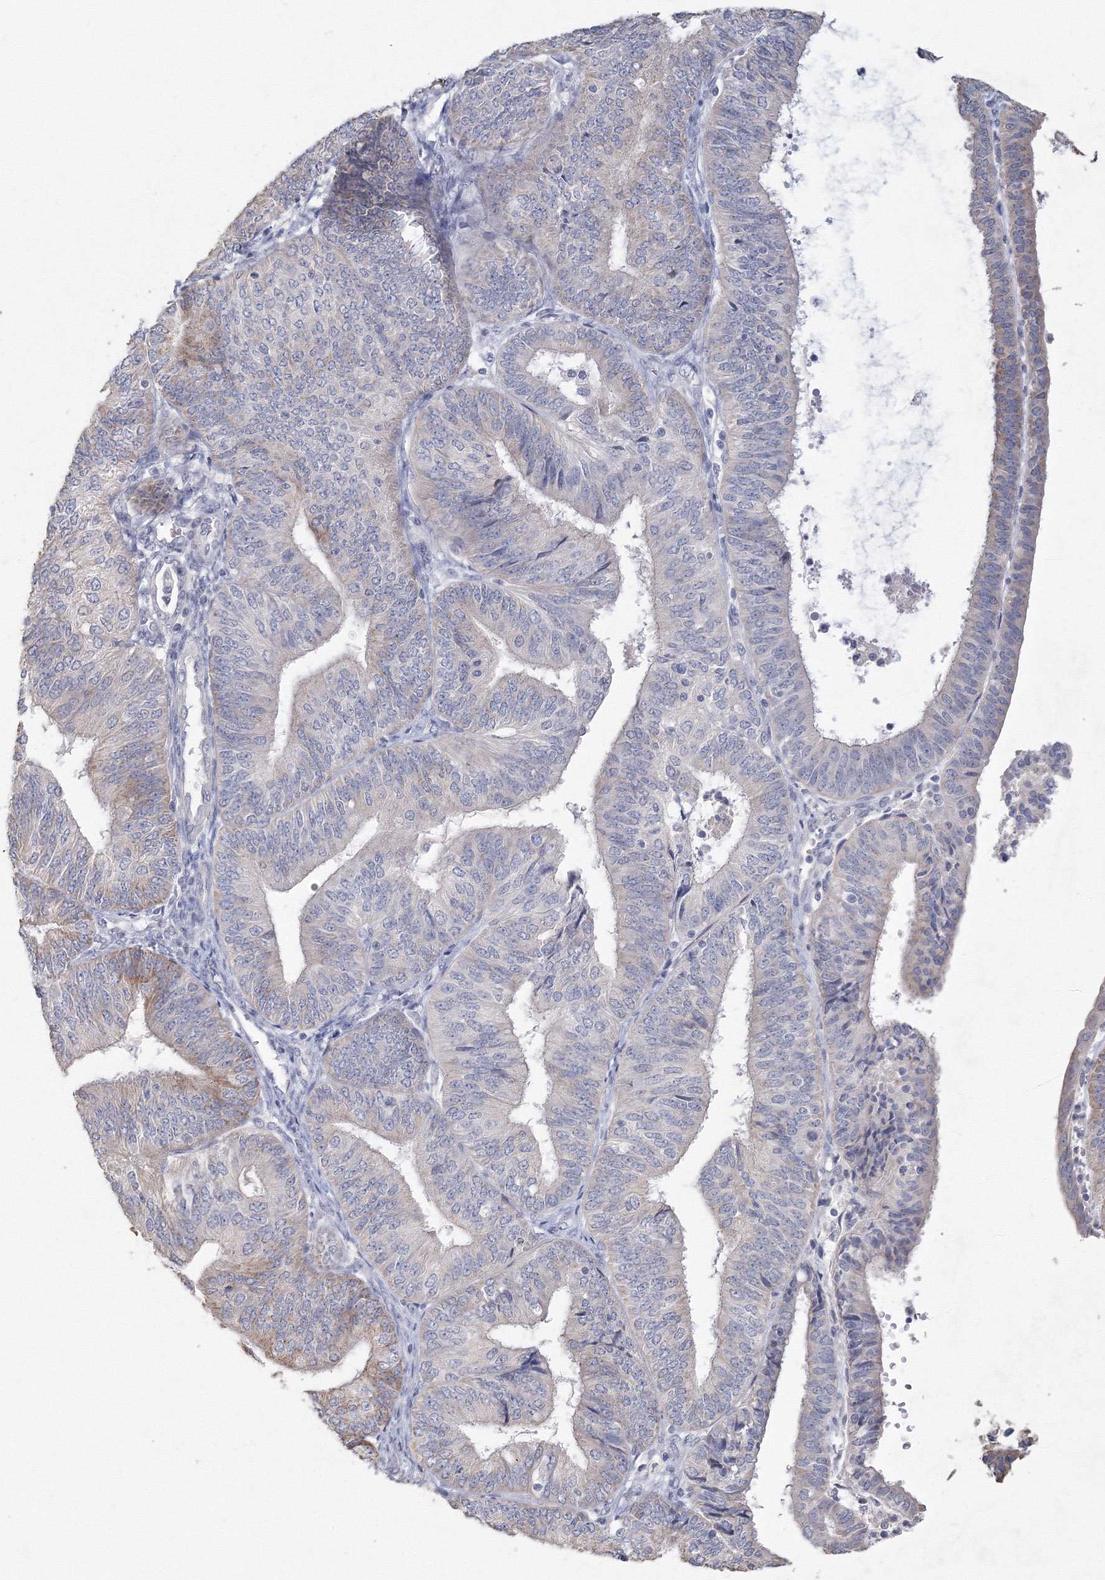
{"staining": {"intensity": "negative", "quantity": "none", "location": "none"}, "tissue": "endometrial cancer", "cell_type": "Tumor cells", "image_type": "cancer", "snomed": [{"axis": "morphology", "description": "Adenocarcinoma, NOS"}, {"axis": "topography", "description": "Endometrium"}], "caption": "The photomicrograph exhibits no staining of tumor cells in endometrial cancer (adenocarcinoma).", "gene": "TACC2", "patient": {"sex": "female", "age": 58}}